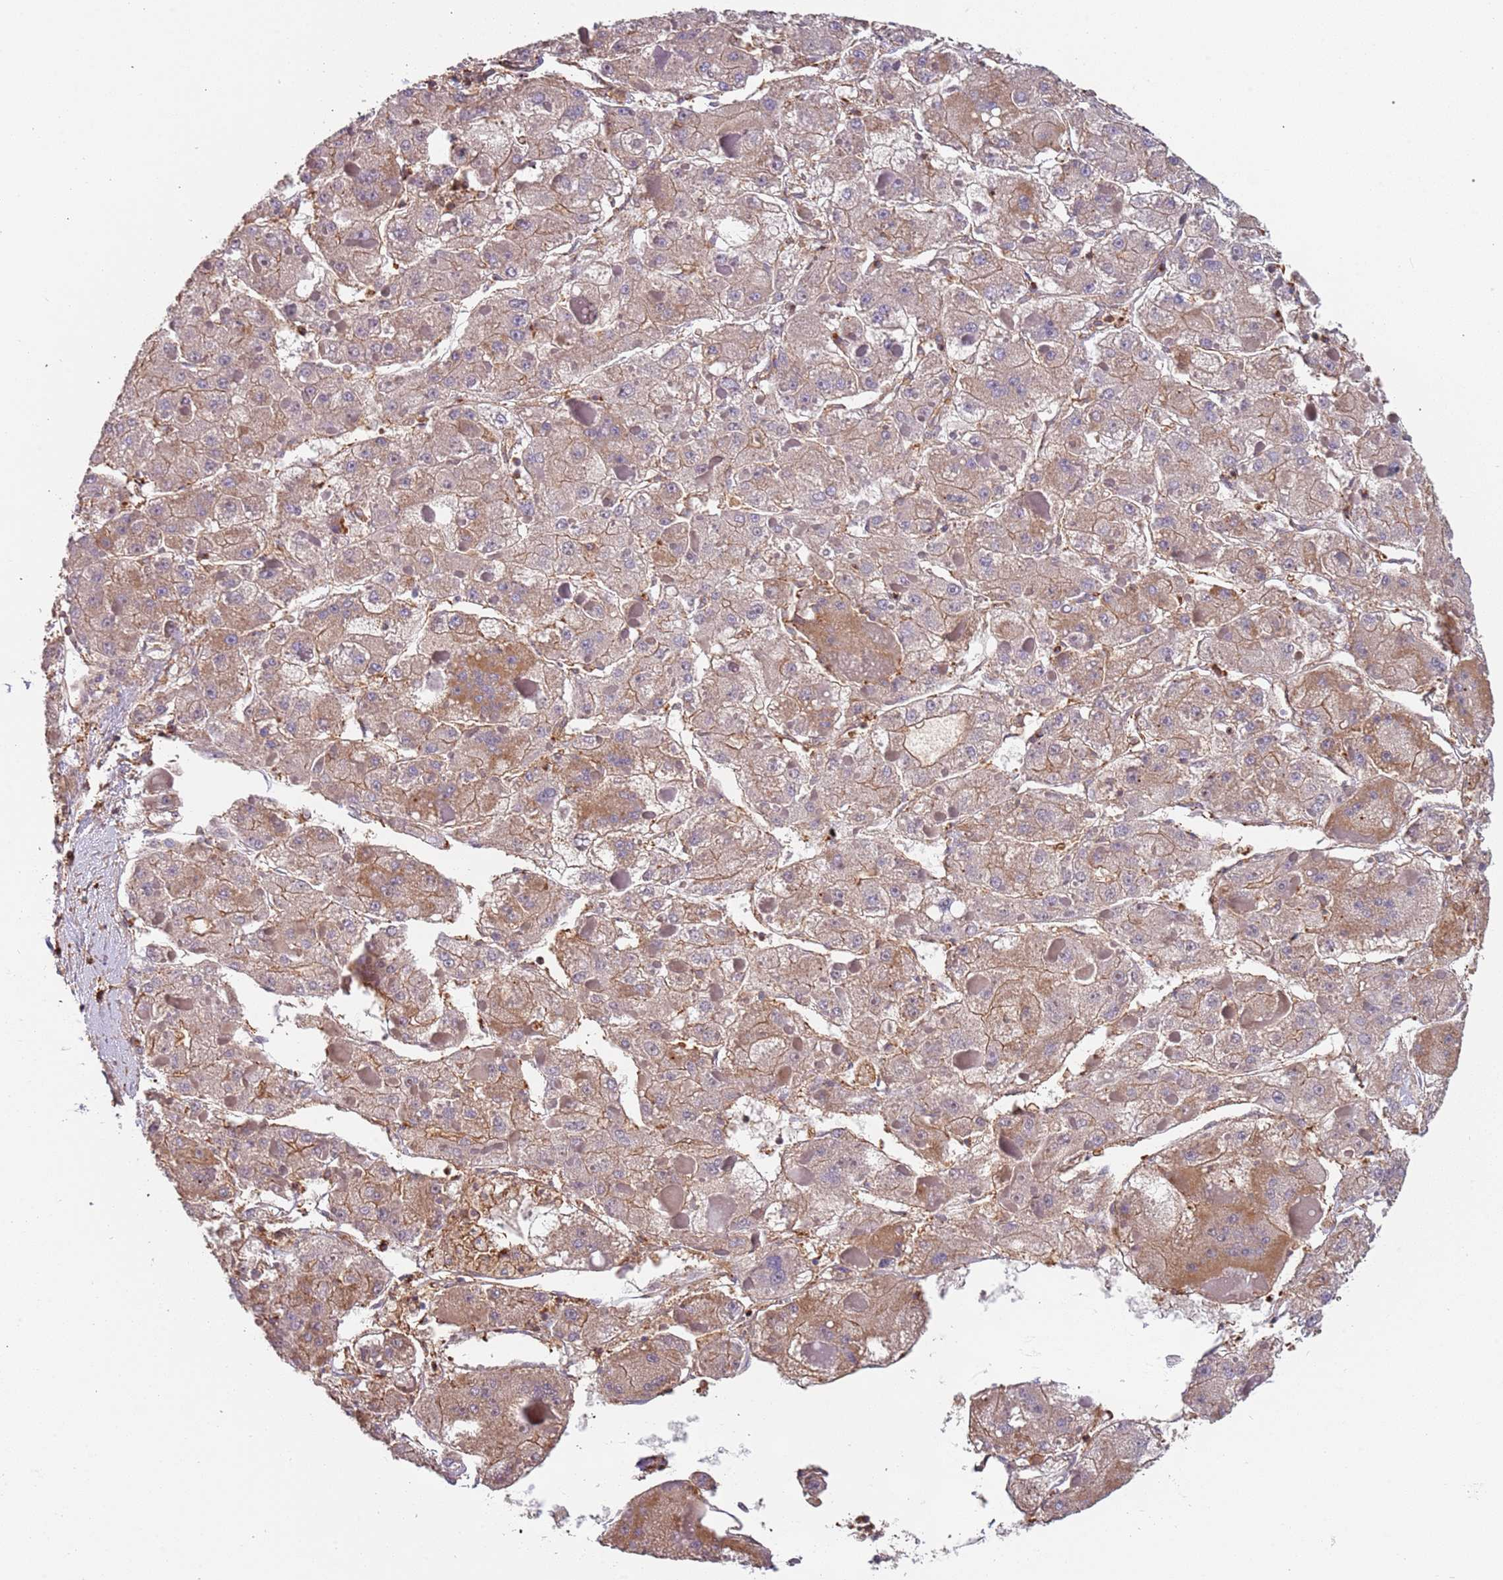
{"staining": {"intensity": "weak", "quantity": ">75%", "location": "cytoplasmic/membranous"}, "tissue": "liver cancer", "cell_type": "Tumor cells", "image_type": "cancer", "snomed": [{"axis": "morphology", "description": "Carcinoma, Hepatocellular, NOS"}, {"axis": "topography", "description": "Liver"}], "caption": "Approximately >75% of tumor cells in human liver cancer (hepatocellular carcinoma) exhibit weak cytoplasmic/membranous protein positivity as visualized by brown immunohistochemical staining.", "gene": "SYT4", "patient": {"sex": "female", "age": 73}}